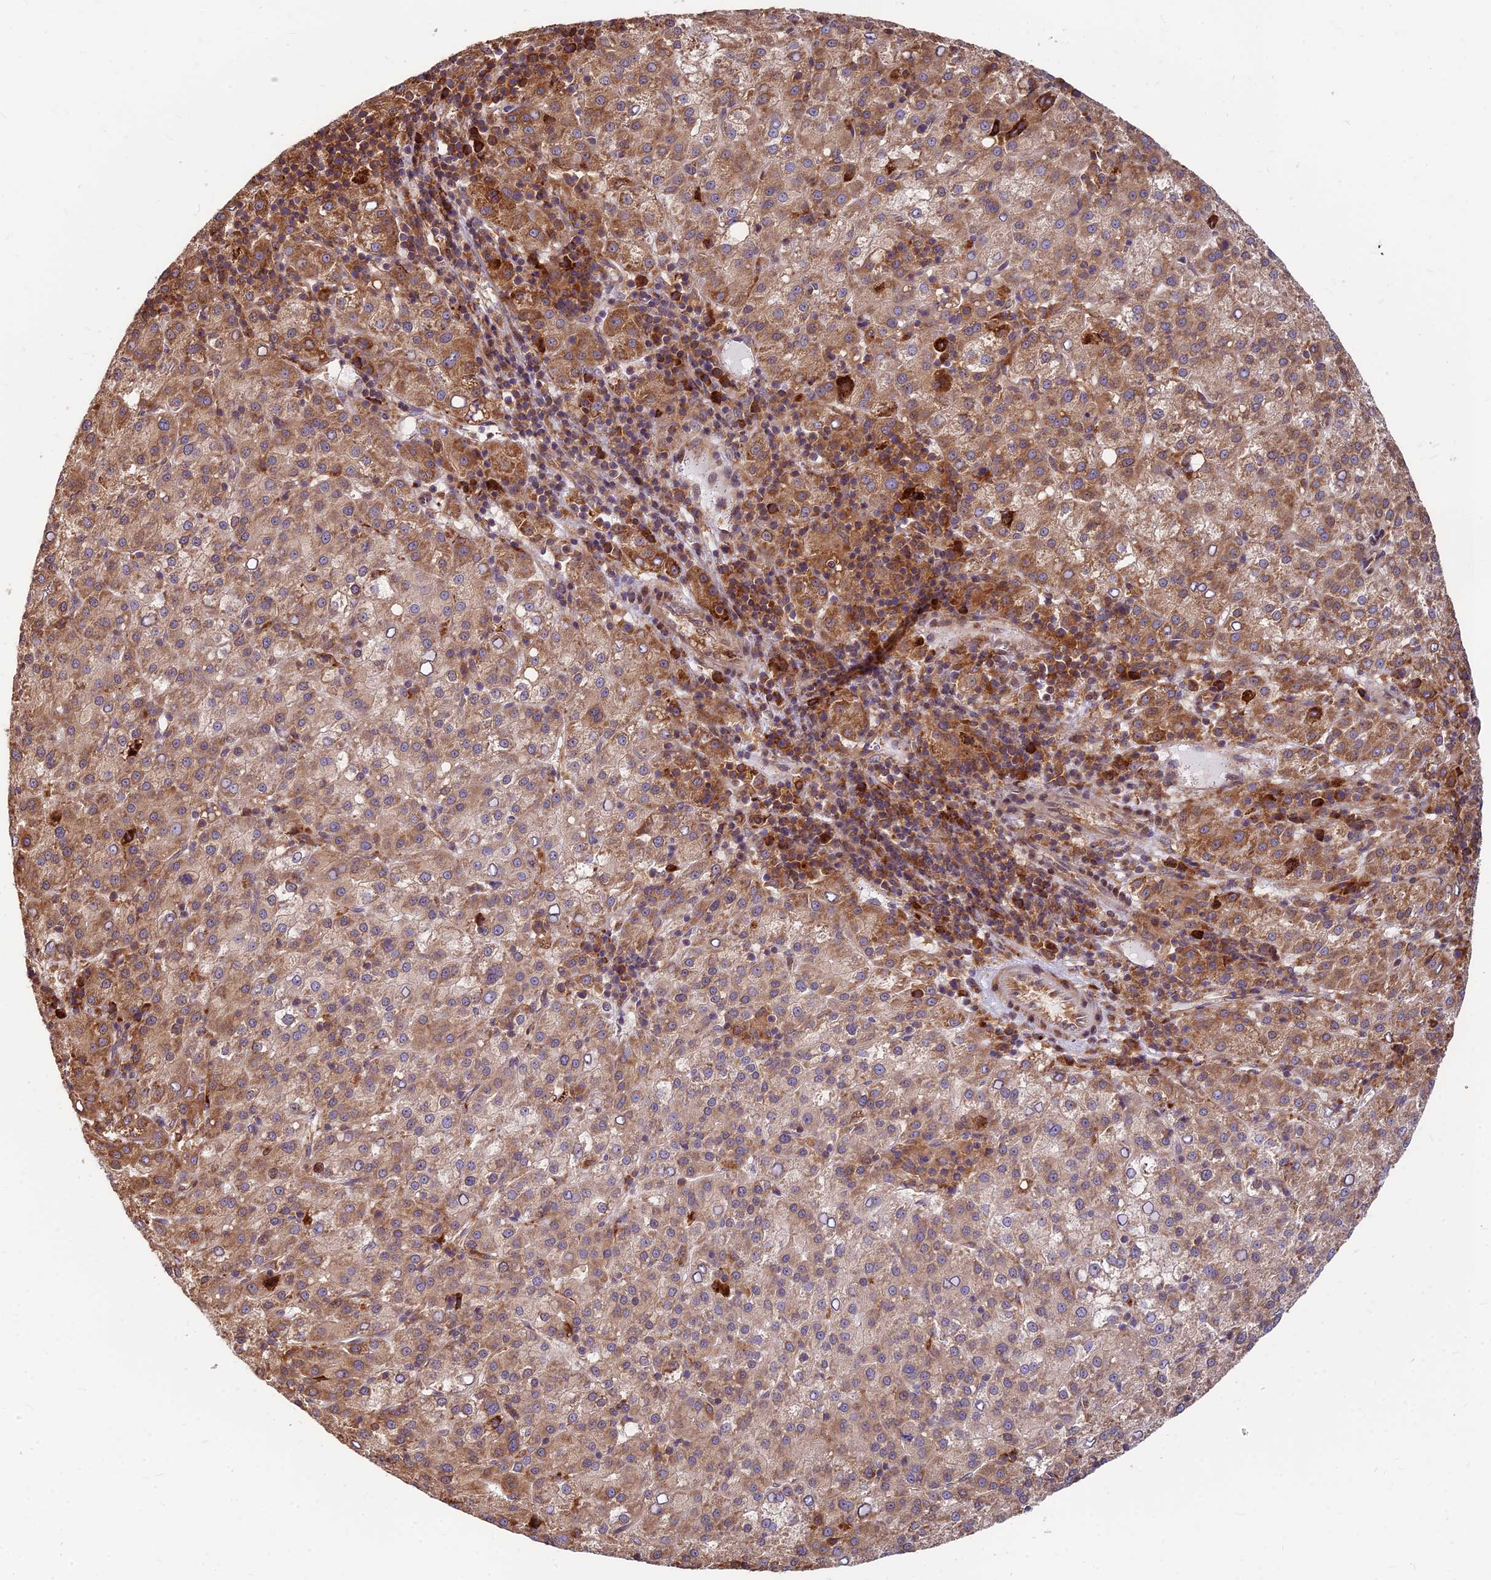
{"staining": {"intensity": "moderate", "quantity": ">75%", "location": "cytoplasmic/membranous"}, "tissue": "liver cancer", "cell_type": "Tumor cells", "image_type": "cancer", "snomed": [{"axis": "morphology", "description": "Carcinoma, Hepatocellular, NOS"}, {"axis": "topography", "description": "Liver"}], "caption": "Moderate cytoplasmic/membranous protein positivity is appreciated in about >75% of tumor cells in liver cancer (hepatocellular carcinoma).", "gene": "CCT6B", "patient": {"sex": "female", "age": 58}}